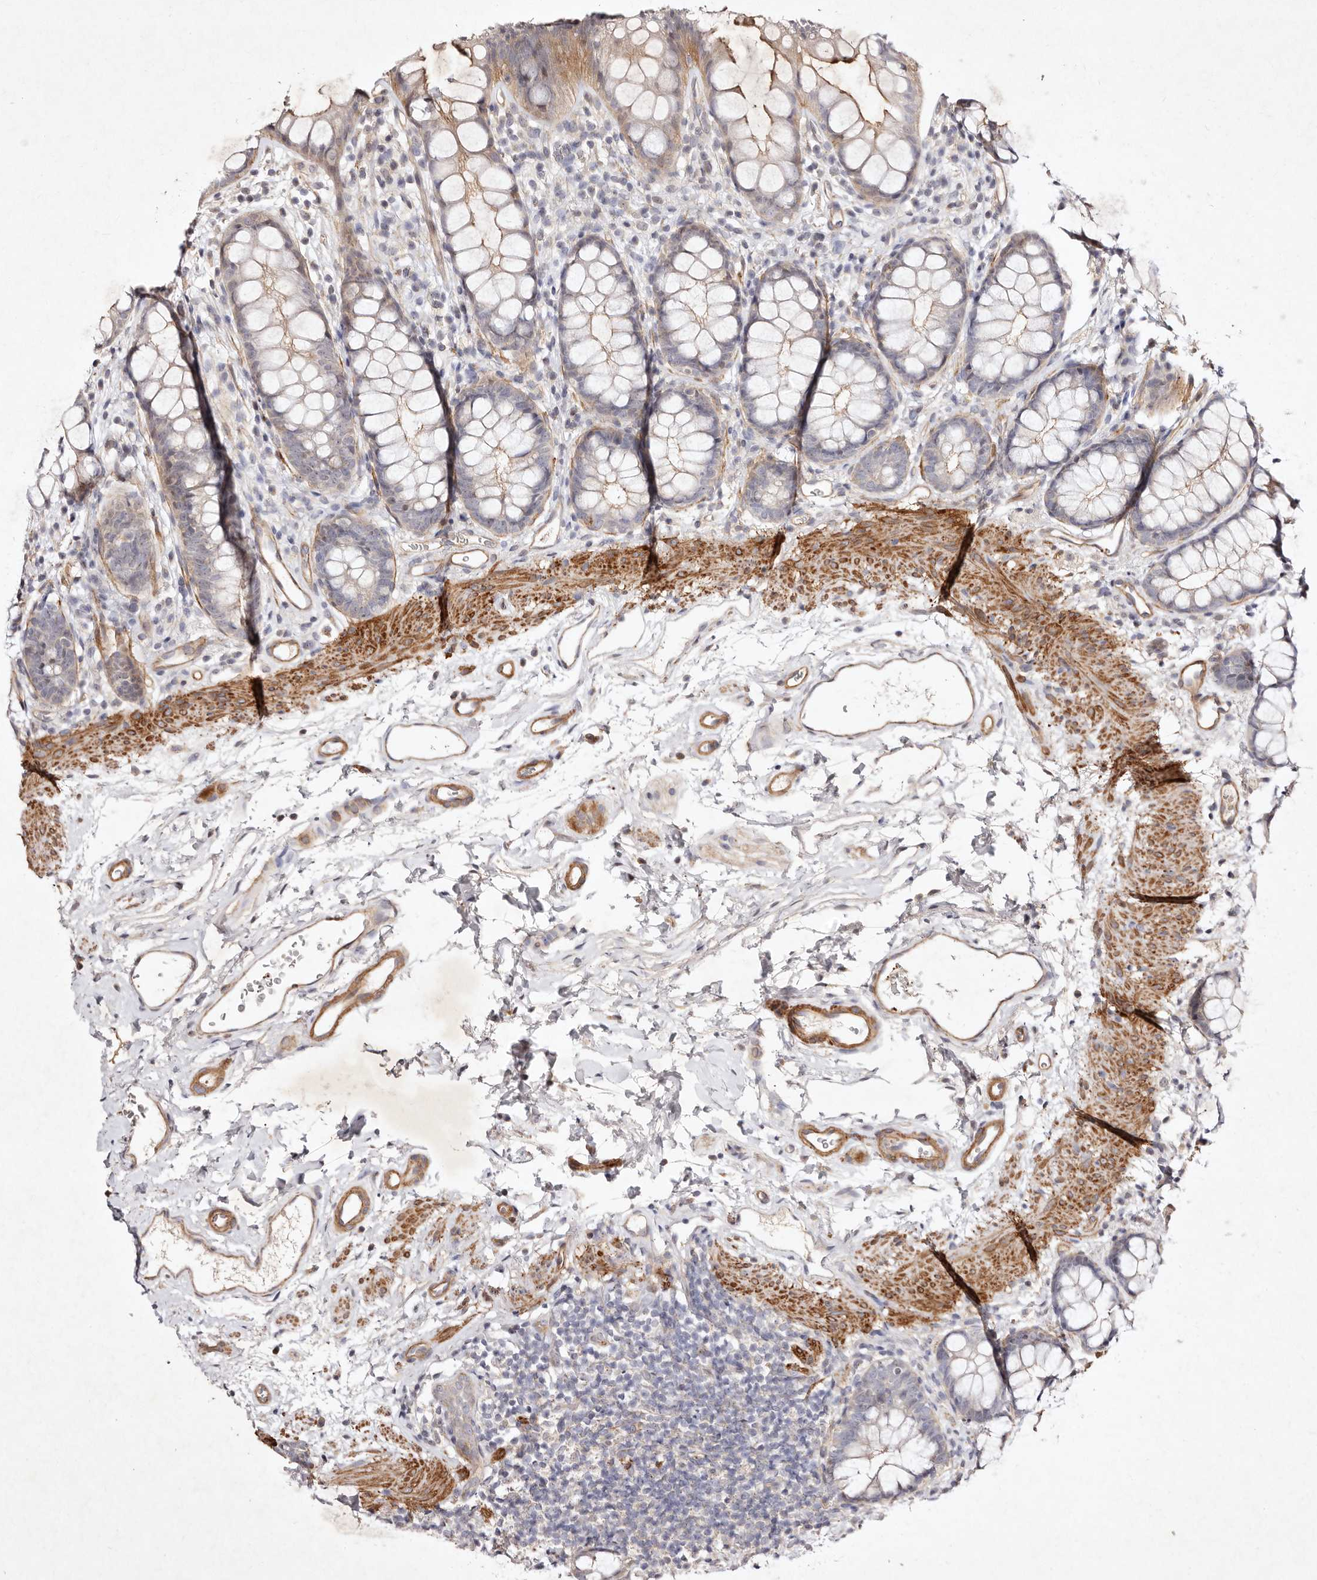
{"staining": {"intensity": "moderate", "quantity": "<25%", "location": "cytoplasmic/membranous"}, "tissue": "rectum", "cell_type": "Glandular cells", "image_type": "normal", "snomed": [{"axis": "morphology", "description": "Normal tissue, NOS"}, {"axis": "topography", "description": "Rectum"}], "caption": "Rectum stained with a brown dye demonstrates moderate cytoplasmic/membranous positive expression in approximately <25% of glandular cells.", "gene": "MTMR11", "patient": {"sex": "female", "age": 65}}